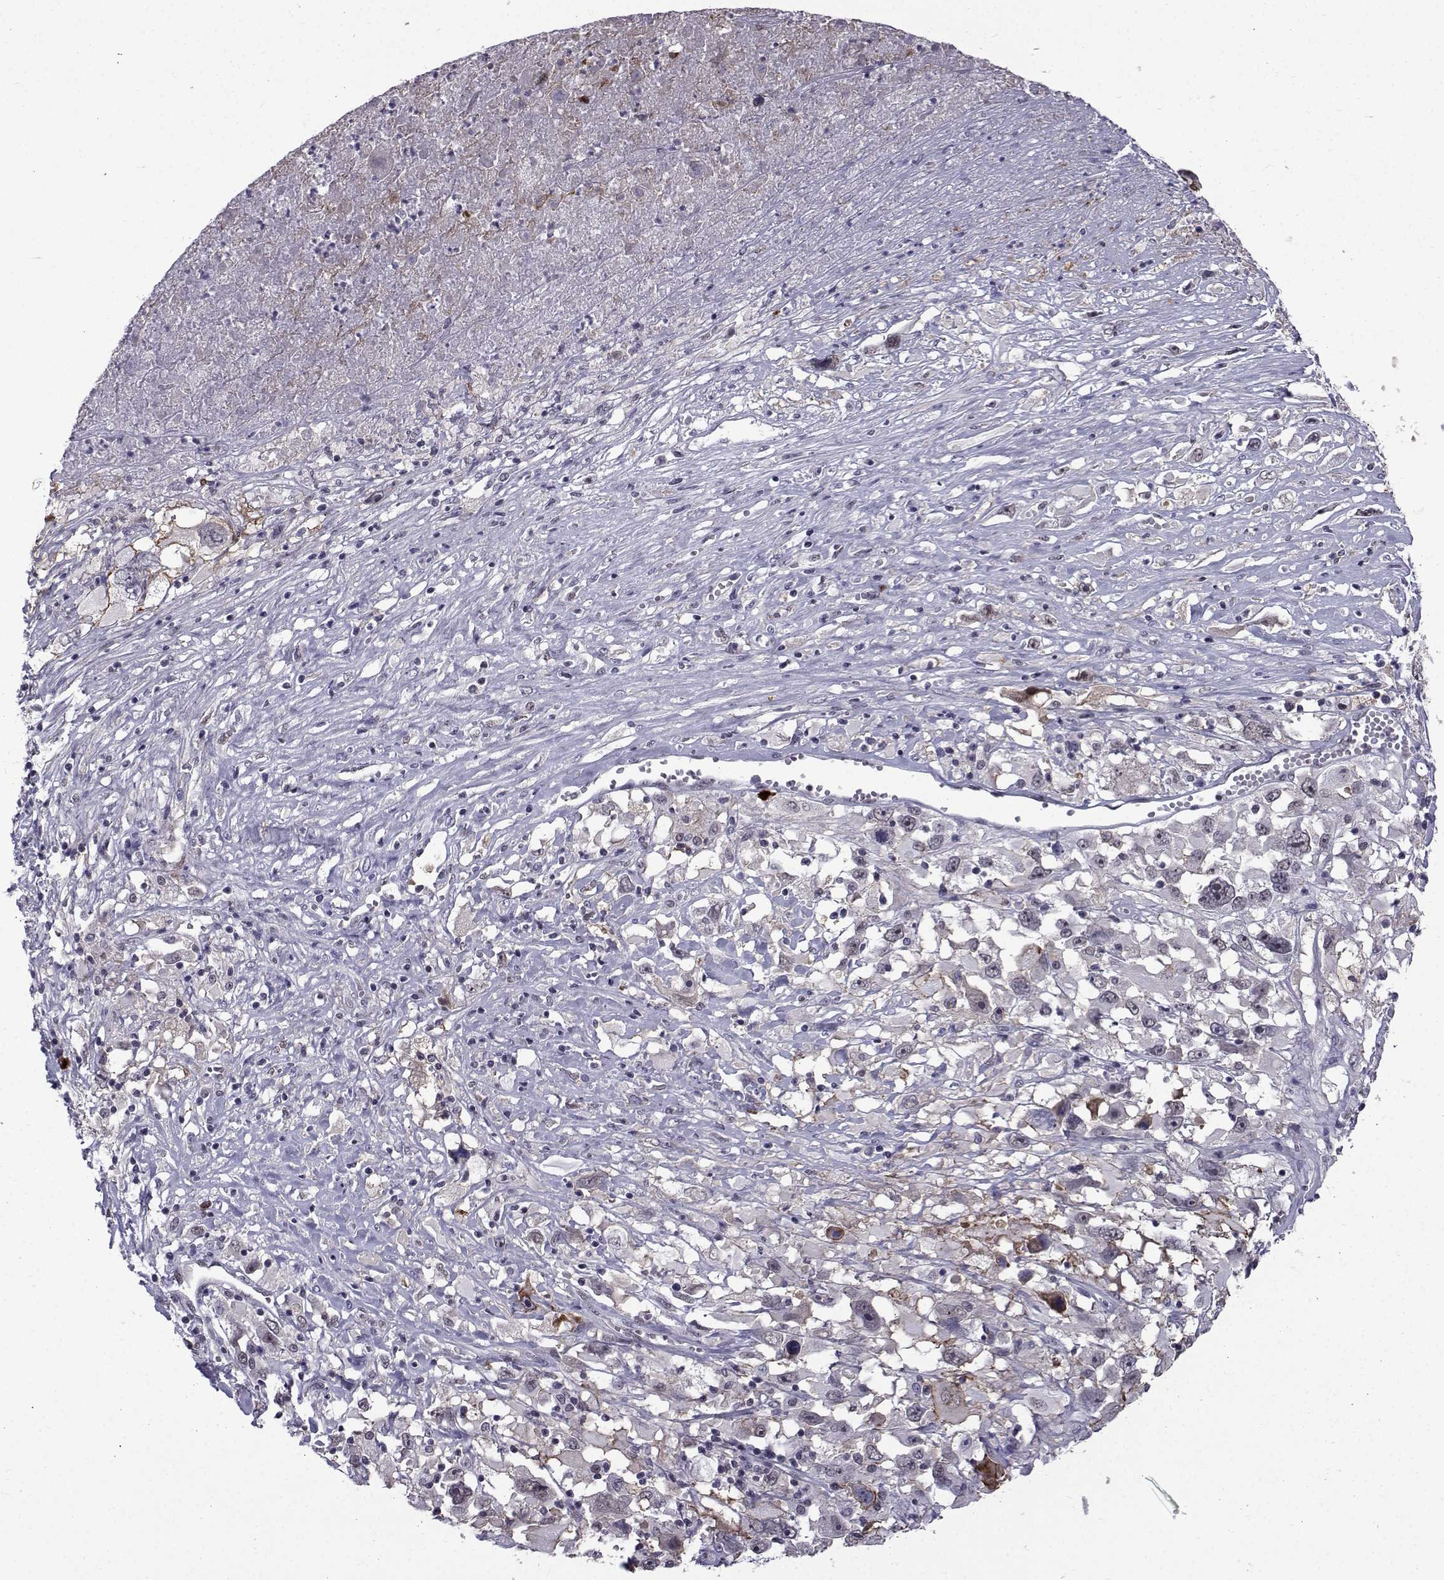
{"staining": {"intensity": "negative", "quantity": "none", "location": "none"}, "tissue": "melanoma", "cell_type": "Tumor cells", "image_type": "cancer", "snomed": [{"axis": "morphology", "description": "Malignant melanoma, Metastatic site"}, {"axis": "topography", "description": "Soft tissue"}], "caption": "Histopathology image shows no significant protein staining in tumor cells of malignant melanoma (metastatic site).", "gene": "RBM24", "patient": {"sex": "male", "age": 50}}